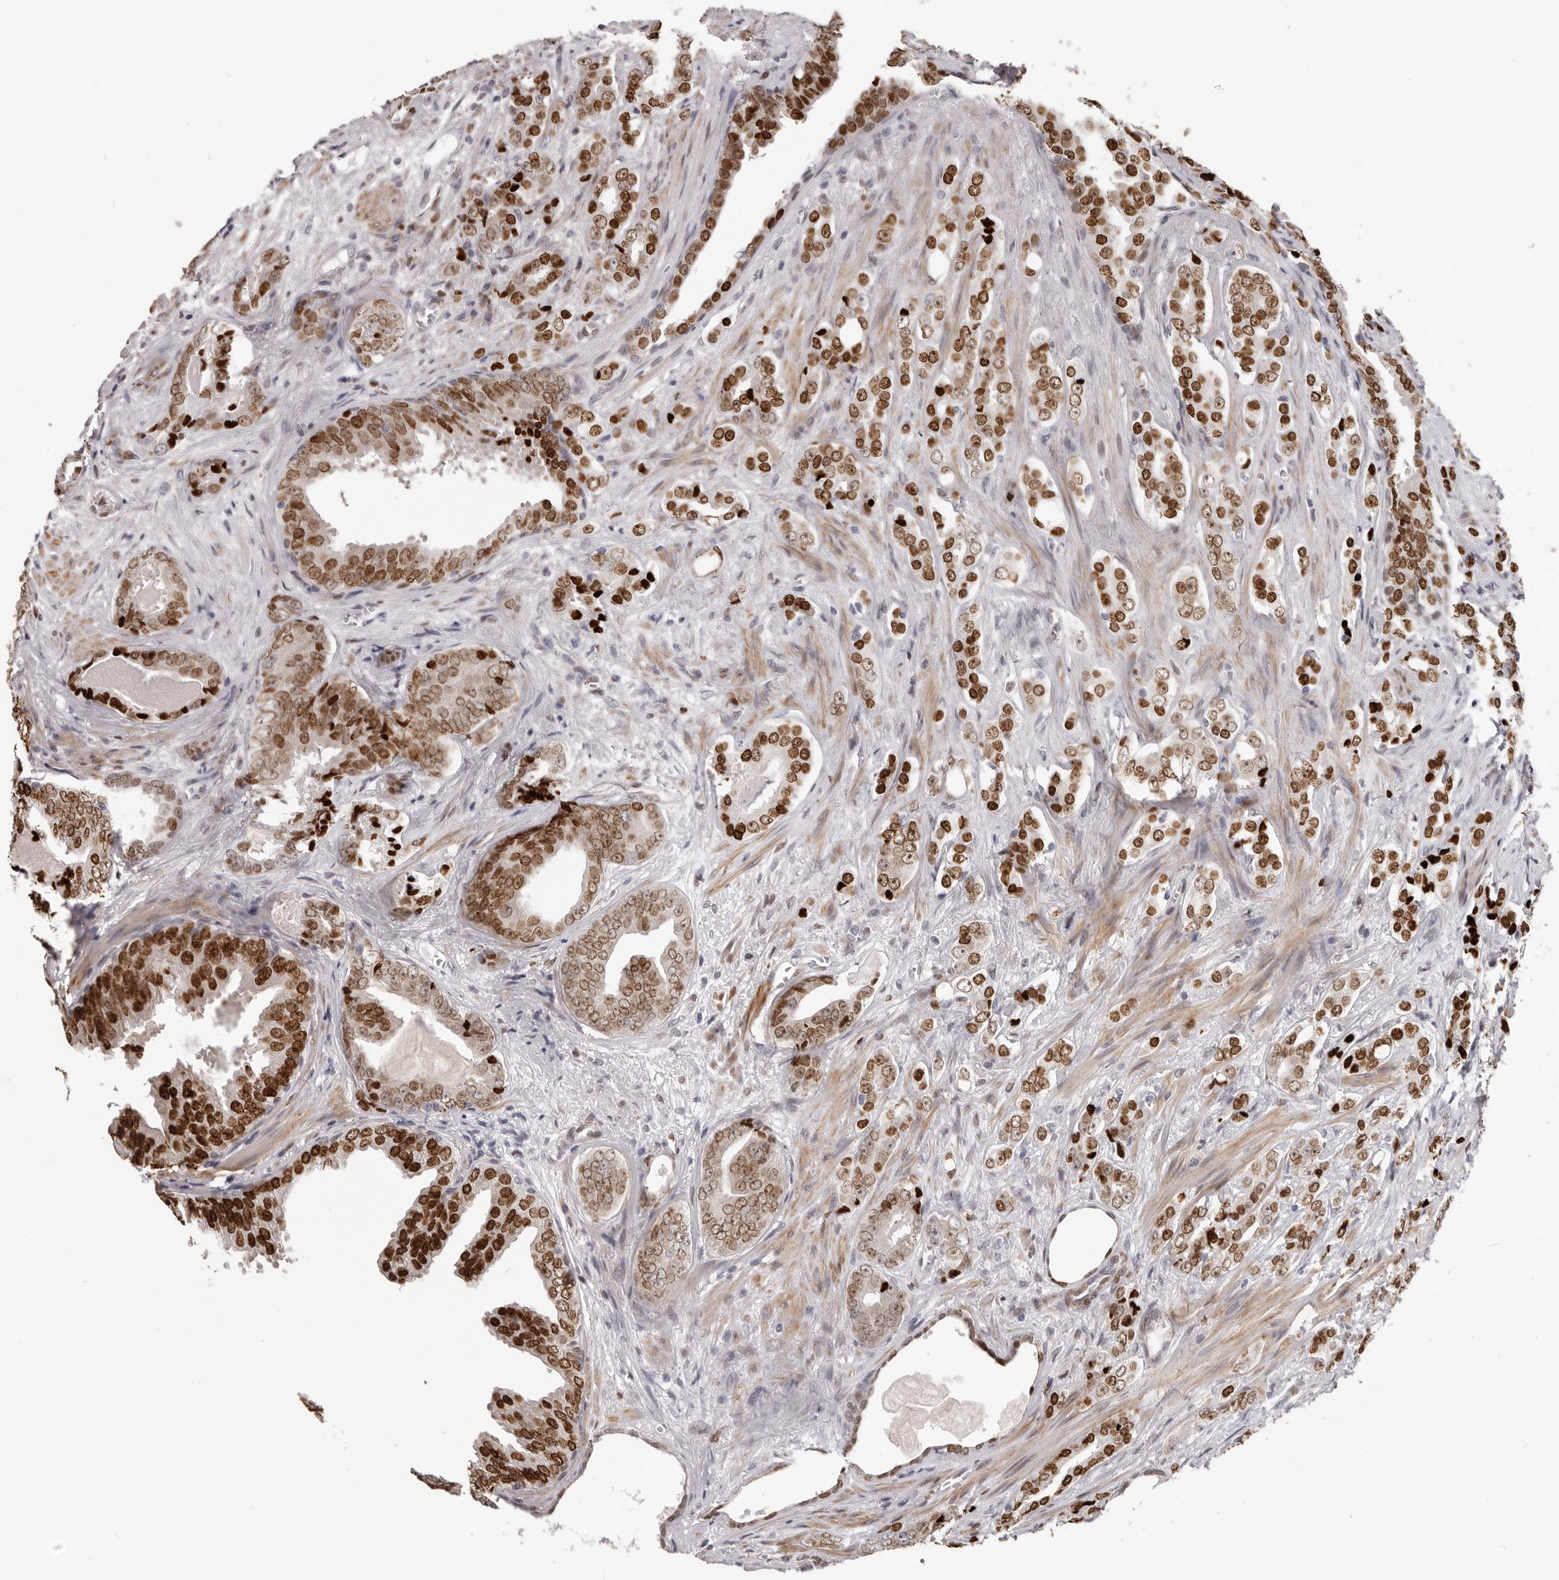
{"staining": {"intensity": "strong", "quantity": ">75%", "location": "nuclear"}, "tissue": "prostate cancer", "cell_type": "Tumor cells", "image_type": "cancer", "snomed": [{"axis": "morphology", "description": "Adenocarcinoma, Medium grade"}, {"axis": "topography", "description": "Prostate"}], "caption": "Immunohistochemical staining of human adenocarcinoma (medium-grade) (prostate) shows strong nuclear protein expression in about >75% of tumor cells.", "gene": "SRP19", "patient": {"sex": "male", "age": 79}}